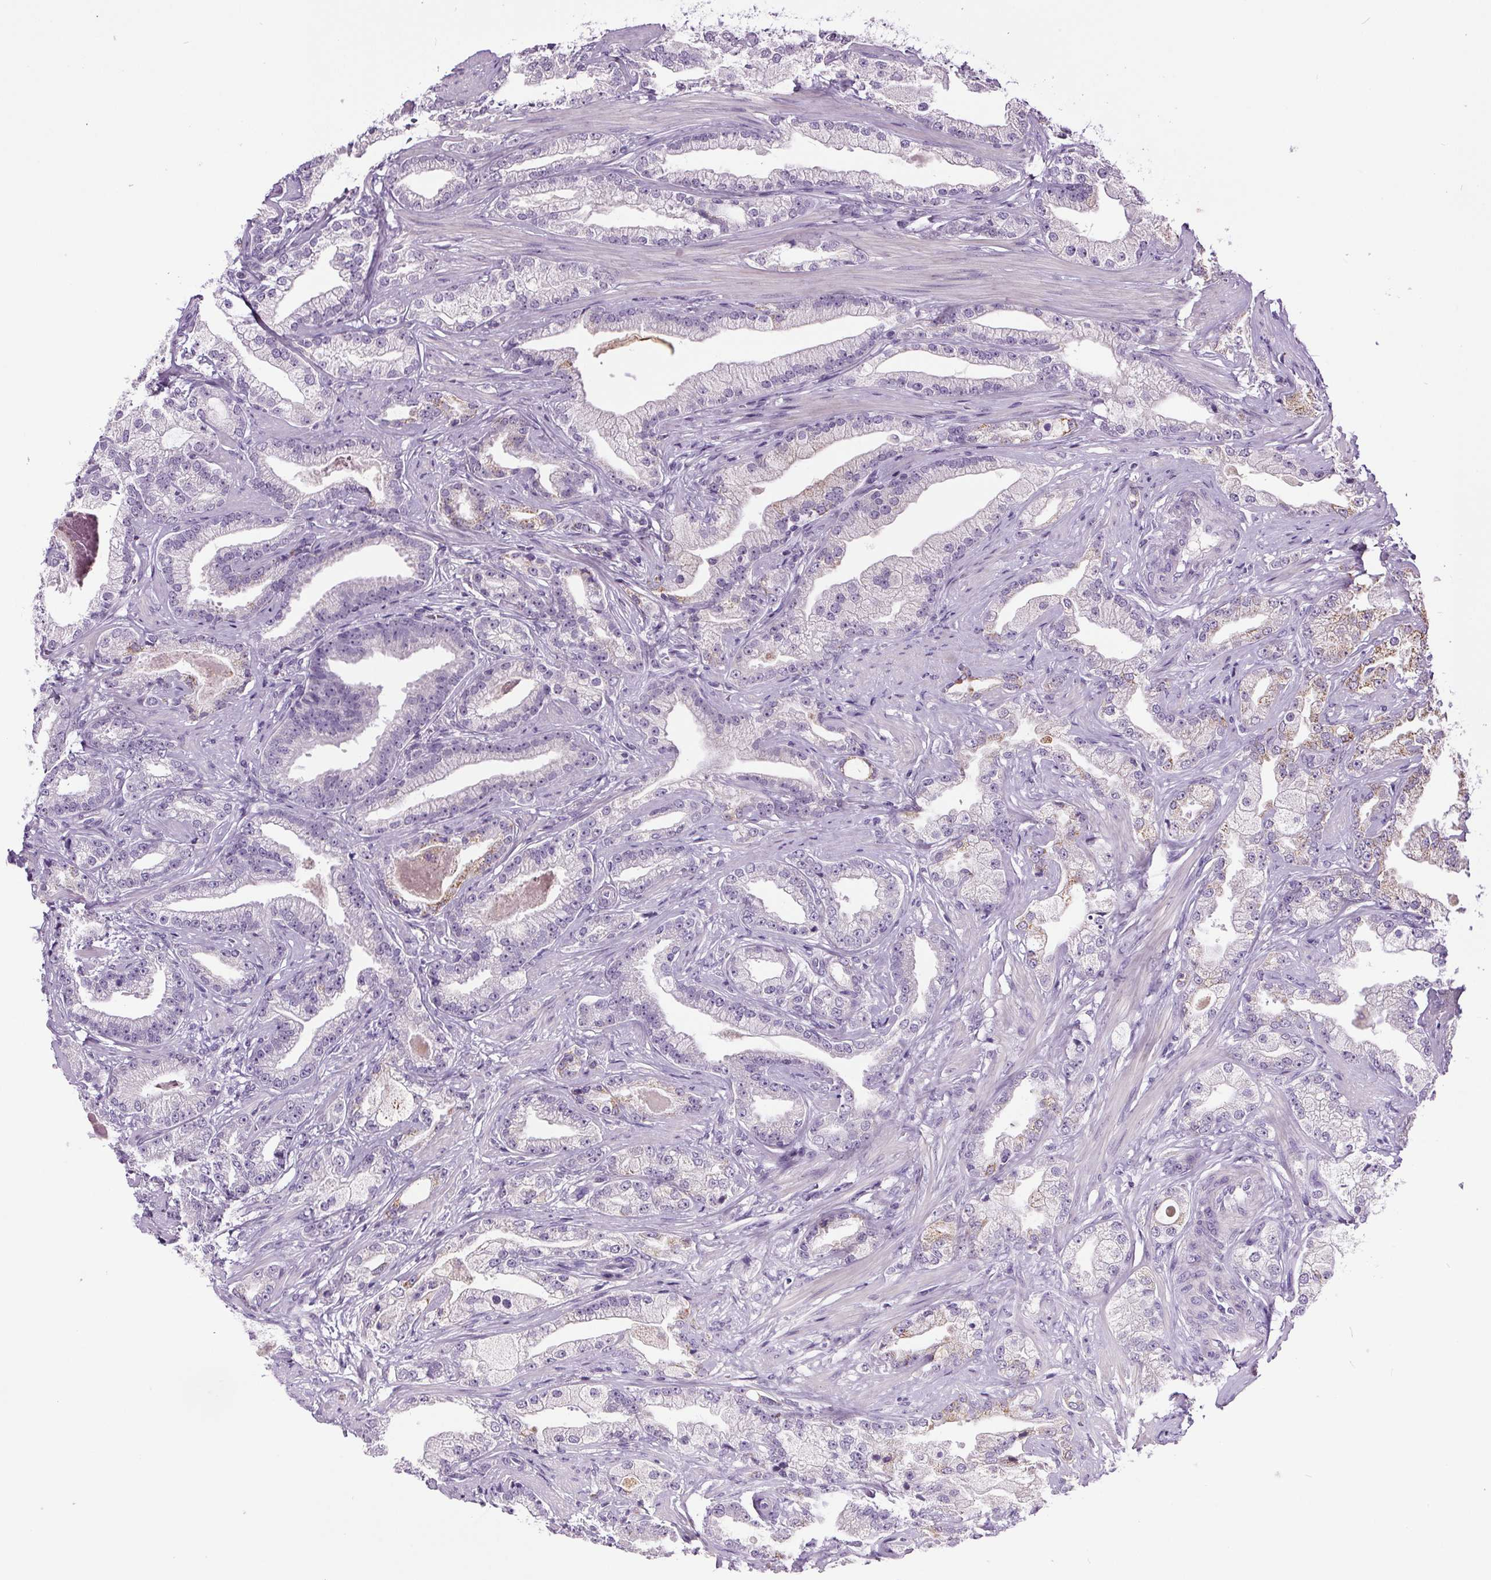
{"staining": {"intensity": "moderate", "quantity": "<25%", "location": "cytoplasmic/membranous"}, "tissue": "prostate cancer", "cell_type": "Tumor cells", "image_type": "cancer", "snomed": [{"axis": "morphology", "description": "Adenocarcinoma, Low grade"}, {"axis": "topography", "description": "Prostate"}], "caption": "Human adenocarcinoma (low-grade) (prostate) stained for a protein (brown) shows moderate cytoplasmic/membranous positive staining in approximately <25% of tumor cells.", "gene": "GPIHBP1", "patient": {"sex": "male", "age": 61}}